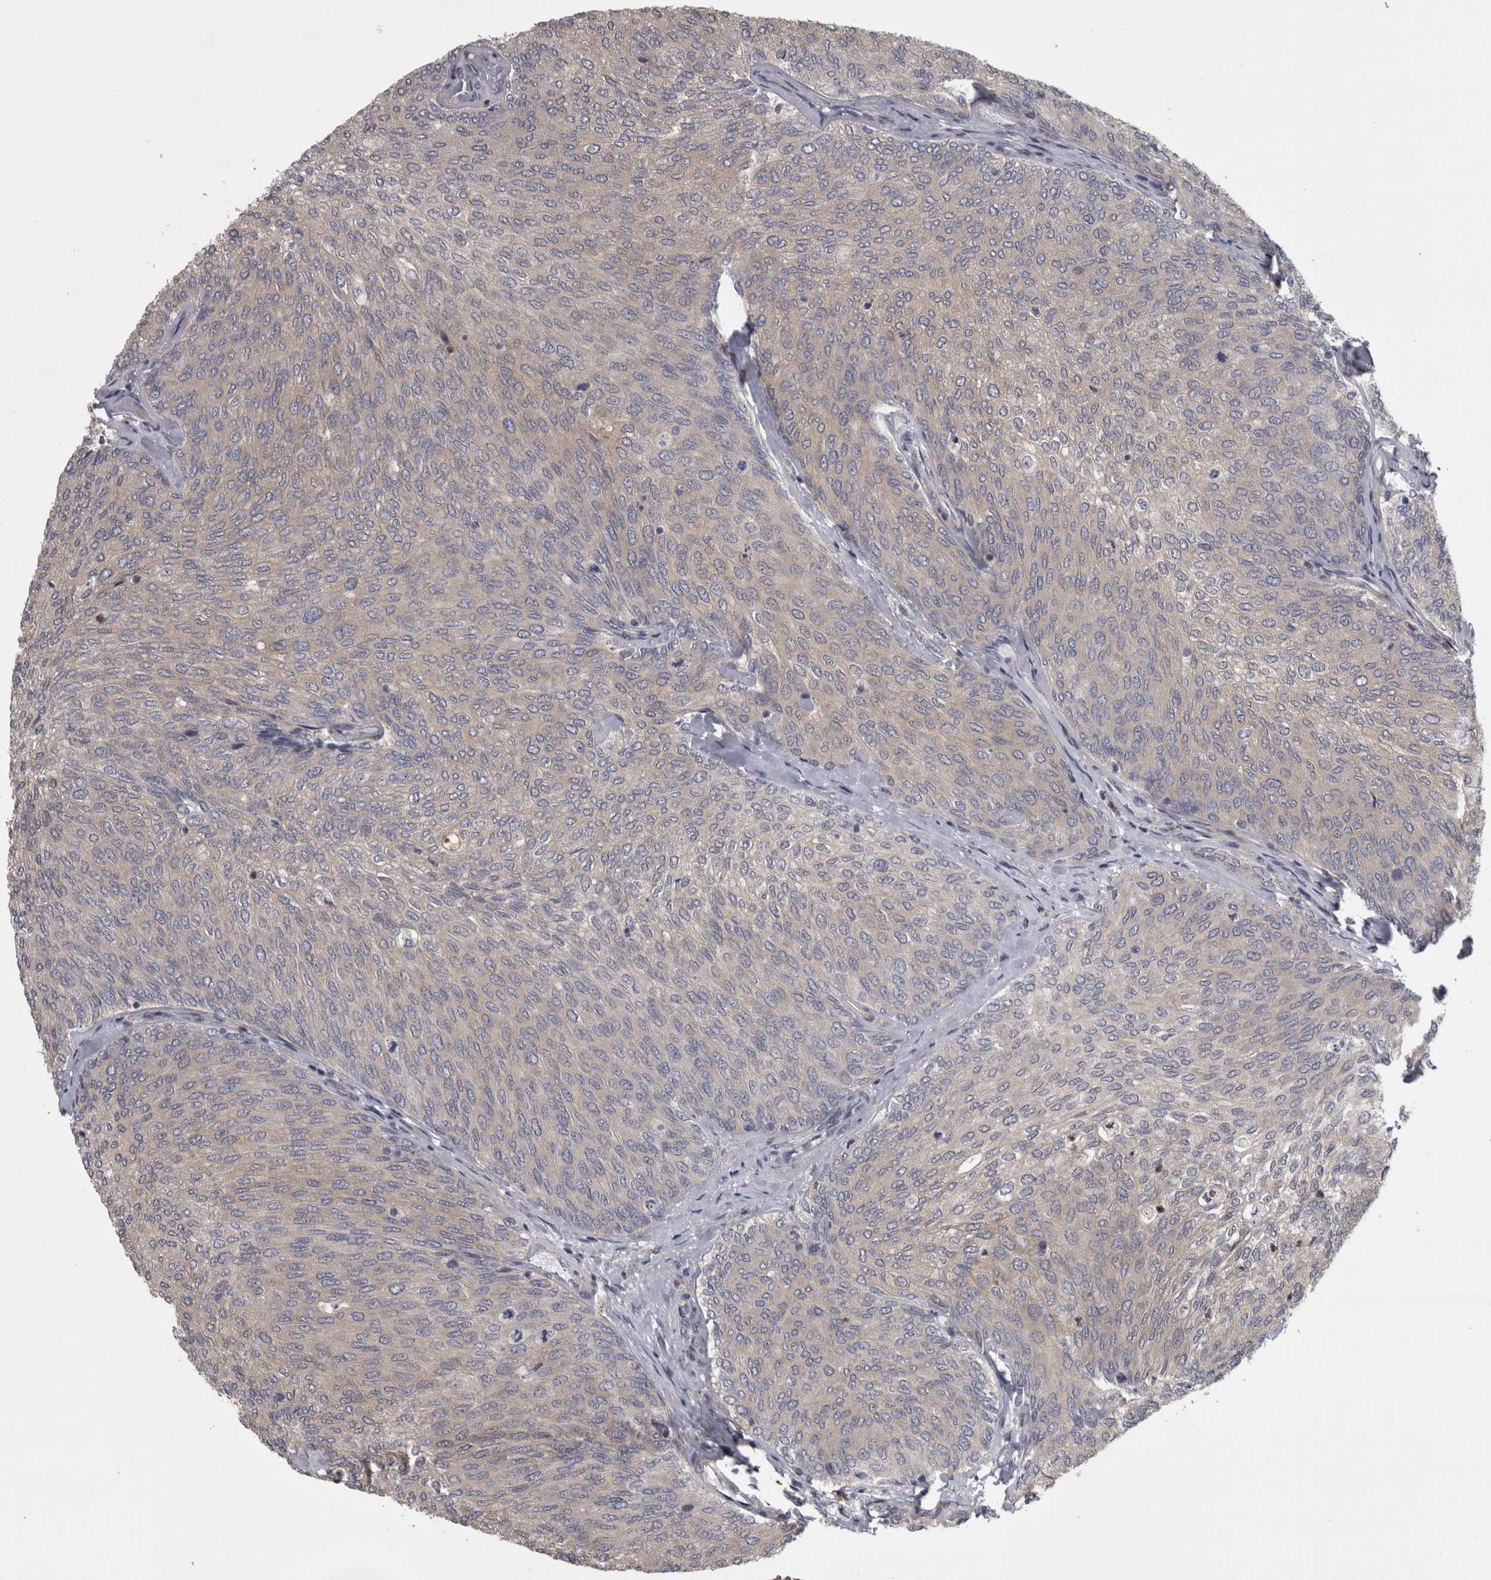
{"staining": {"intensity": "weak", "quantity": "<25%", "location": "cytoplasmic/membranous"}, "tissue": "urothelial cancer", "cell_type": "Tumor cells", "image_type": "cancer", "snomed": [{"axis": "morphology", "description": "Urothelial carcinoma, Low grade"}, {"axis": "topography", "description": "Urinary bladder"}], "caption": "Protein analysis of urothelial carcinoma (low-grade) reveals no significant staining in tumor cells. (Immunohistochemistry (ihc), brightfield microscopy, high magnification).", "gene": "PRKCI", "patient": {"sex": "female", "age": 79}}